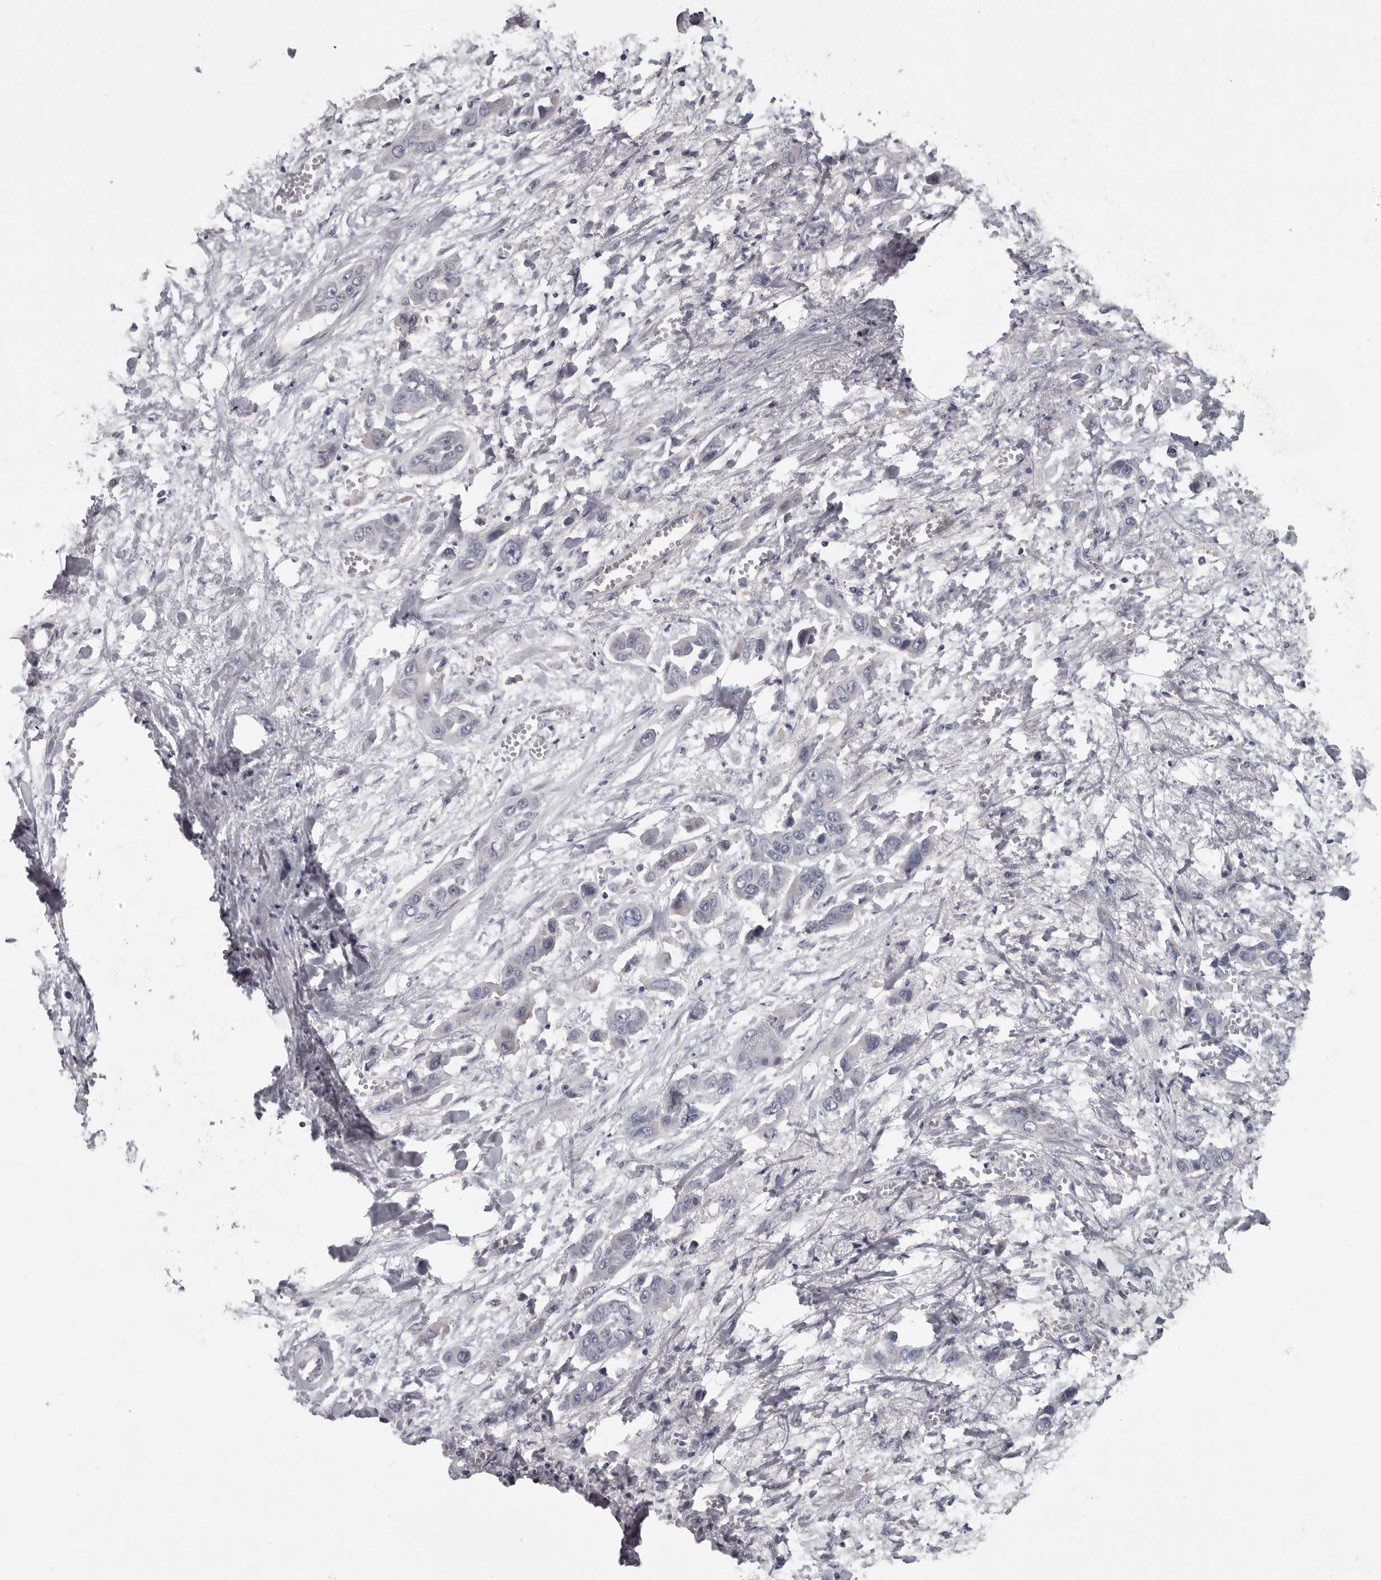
{"staining": {"intensity": "negative", "quantity": "none", "location": "none"}, "tissue": "liver cancer", "cell_type": "Tumor cells", "image_type": "cancer", "snomed": [{"axis": "morphology", "description": "Cholangiocarcinoma"}, {"axis": "topography", "description": "Liver"}], "caption": "This is a photomicrograph of immunohistochemistry staining of liver cancer, which shows no expression in tumor cells. The staining is performed using DAB brown chromogen with nuclei counter-stained in using hematoxylin.", "gene": "RNF217", "patient": {"sex": "female", "age": 52}}